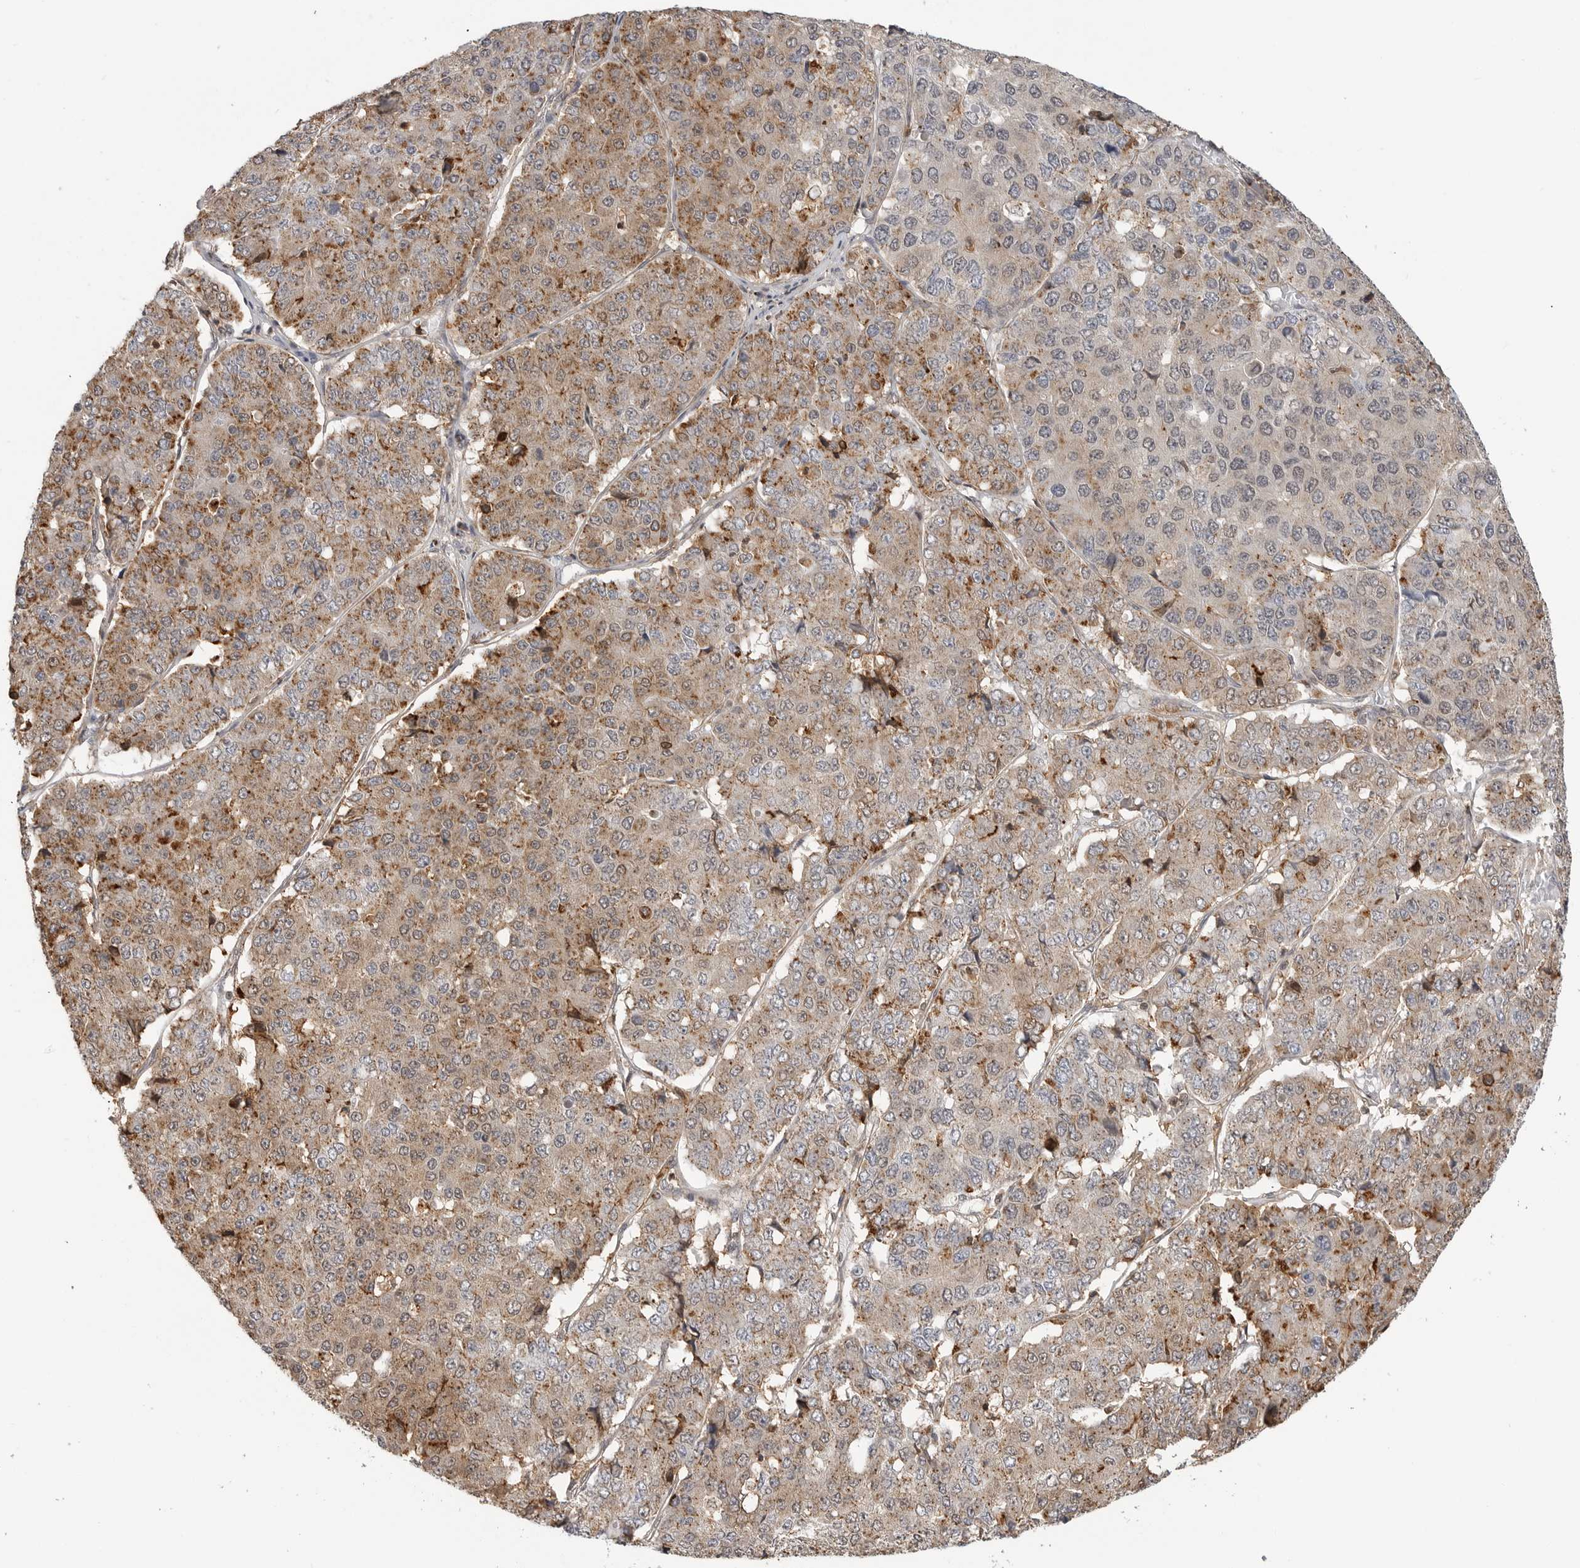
{"staining": {"intensity": "weak", "quantity": ">75%", "location": "cytoplasmic/membranous"}, "tissue": "pancreatic cancer", "cell_type": "Tumor cells", "image_type": "cancer", "snomed": [{"axis": "morphology", "description": "Adenocarcinoma, NOS"}, {"axis": "topography", "description": "Pancreas"}], "caption": "High-magnification brightfield microscopy of pancreatic cancer (adenocarcinoma) stained with DAB (brown) and counterstained with hematoxylin (blue). tumor cells exhibit weak cytoplasmic/membranous staining is identified in about>75% of cells.", "gene": "ANXA11", "patient": {"sex": "male", "age": 50}}